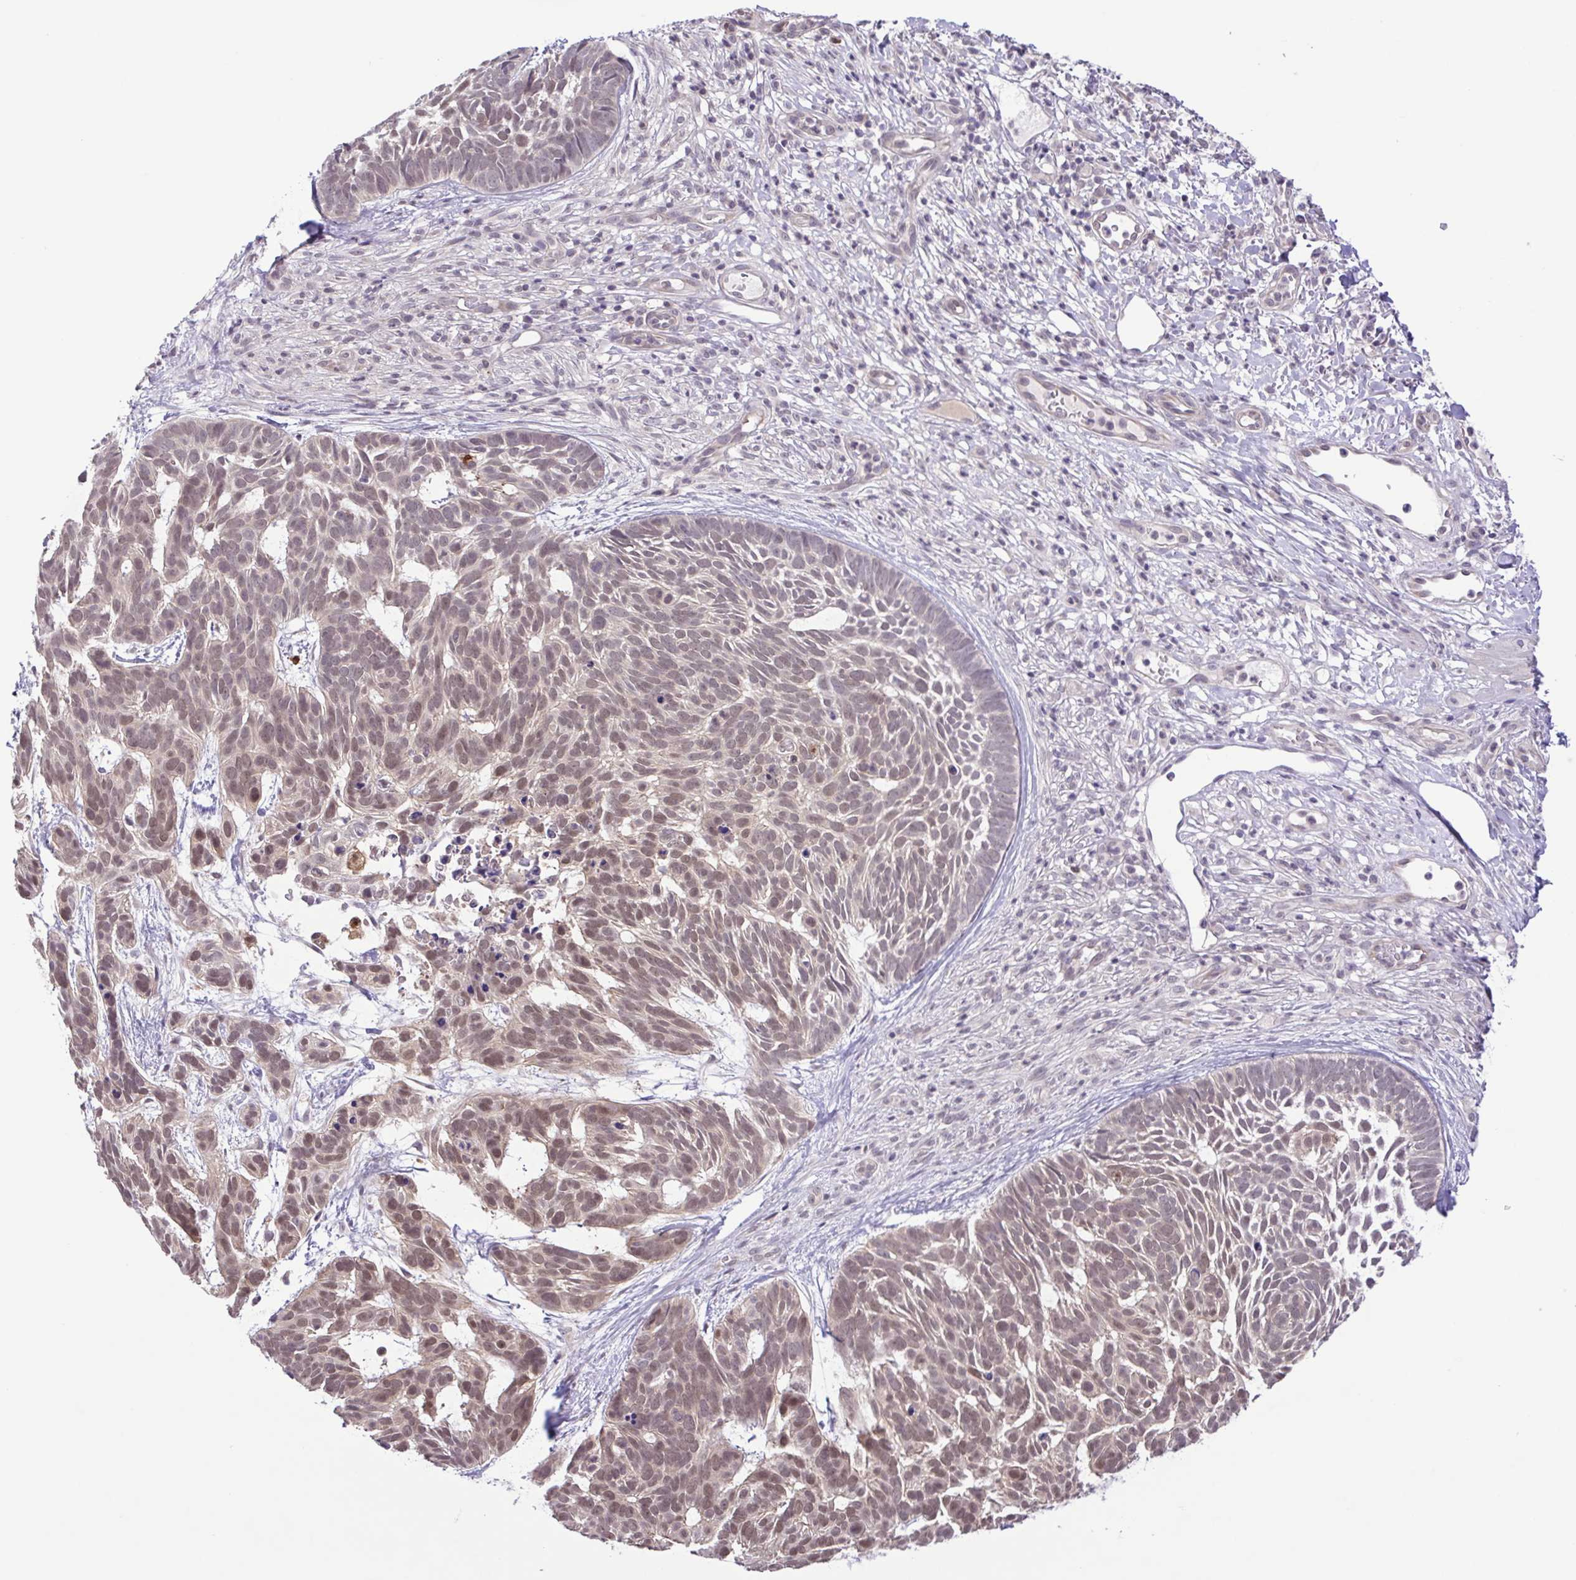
{"staining": {"intensity": "weak", "quantity": ">75%", "location": "cytoplasmic/membranous,nuclear"}, "tissue": "skin cancer", "cell_type": "Tumor cells", "image_type": "cancer", "snomed": [{"axis": "morphology", "description": "Basal cell carcinoma"}, {"axis": "topography", "description": "Skin"}], "caption": "A low amount of weak cytoplasmic/membranous and nuclear staining is seen in about >75% of tumor cells in skin cancer (basal cell carcinoma) tissue. (brown staining indicates protein expression, while blue staining denotes nuclei).", "gene": "IL1RN", "patient": {"sex": "male", "age": 78}}